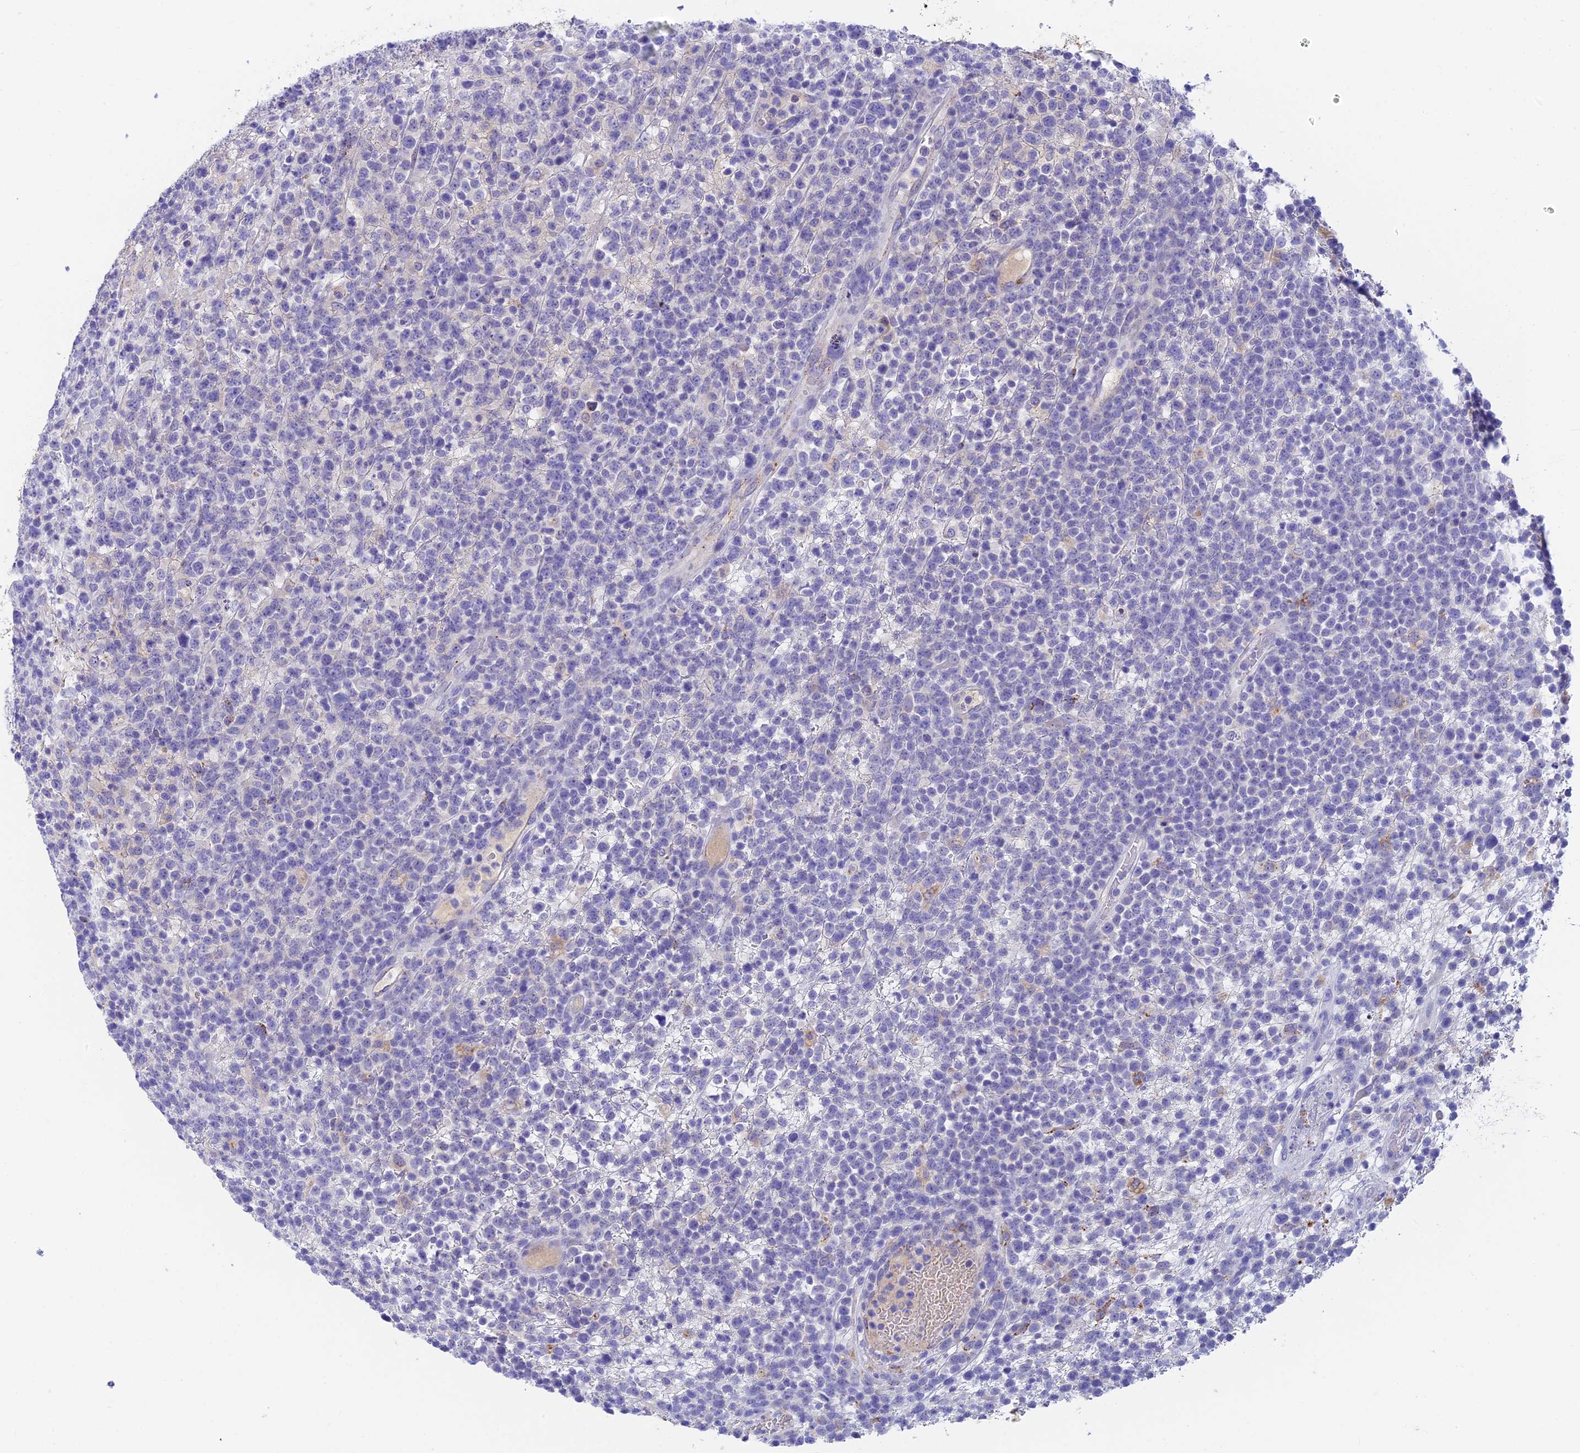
{"staining": {"intensity": "negative", "quantity": "none", "location": "none"}, "tissue": "lymphoma", "cell_type": "Tumor cells", "image_type": "cancer", "snomed": [{"axis": "morphology", "description": "Malignant lymphoma, non-Hodgkin's type, High grade"}, {"axis": "topography", "description": "Colon"}], "caption": "High-grade malignant lymphoma, non-Hodgkin's type was stained to show a protein in brown. There is no significant staining in tumor cells.", "gene": "ADAMTS13", "patient": {"sex": "female", "age": 53}}